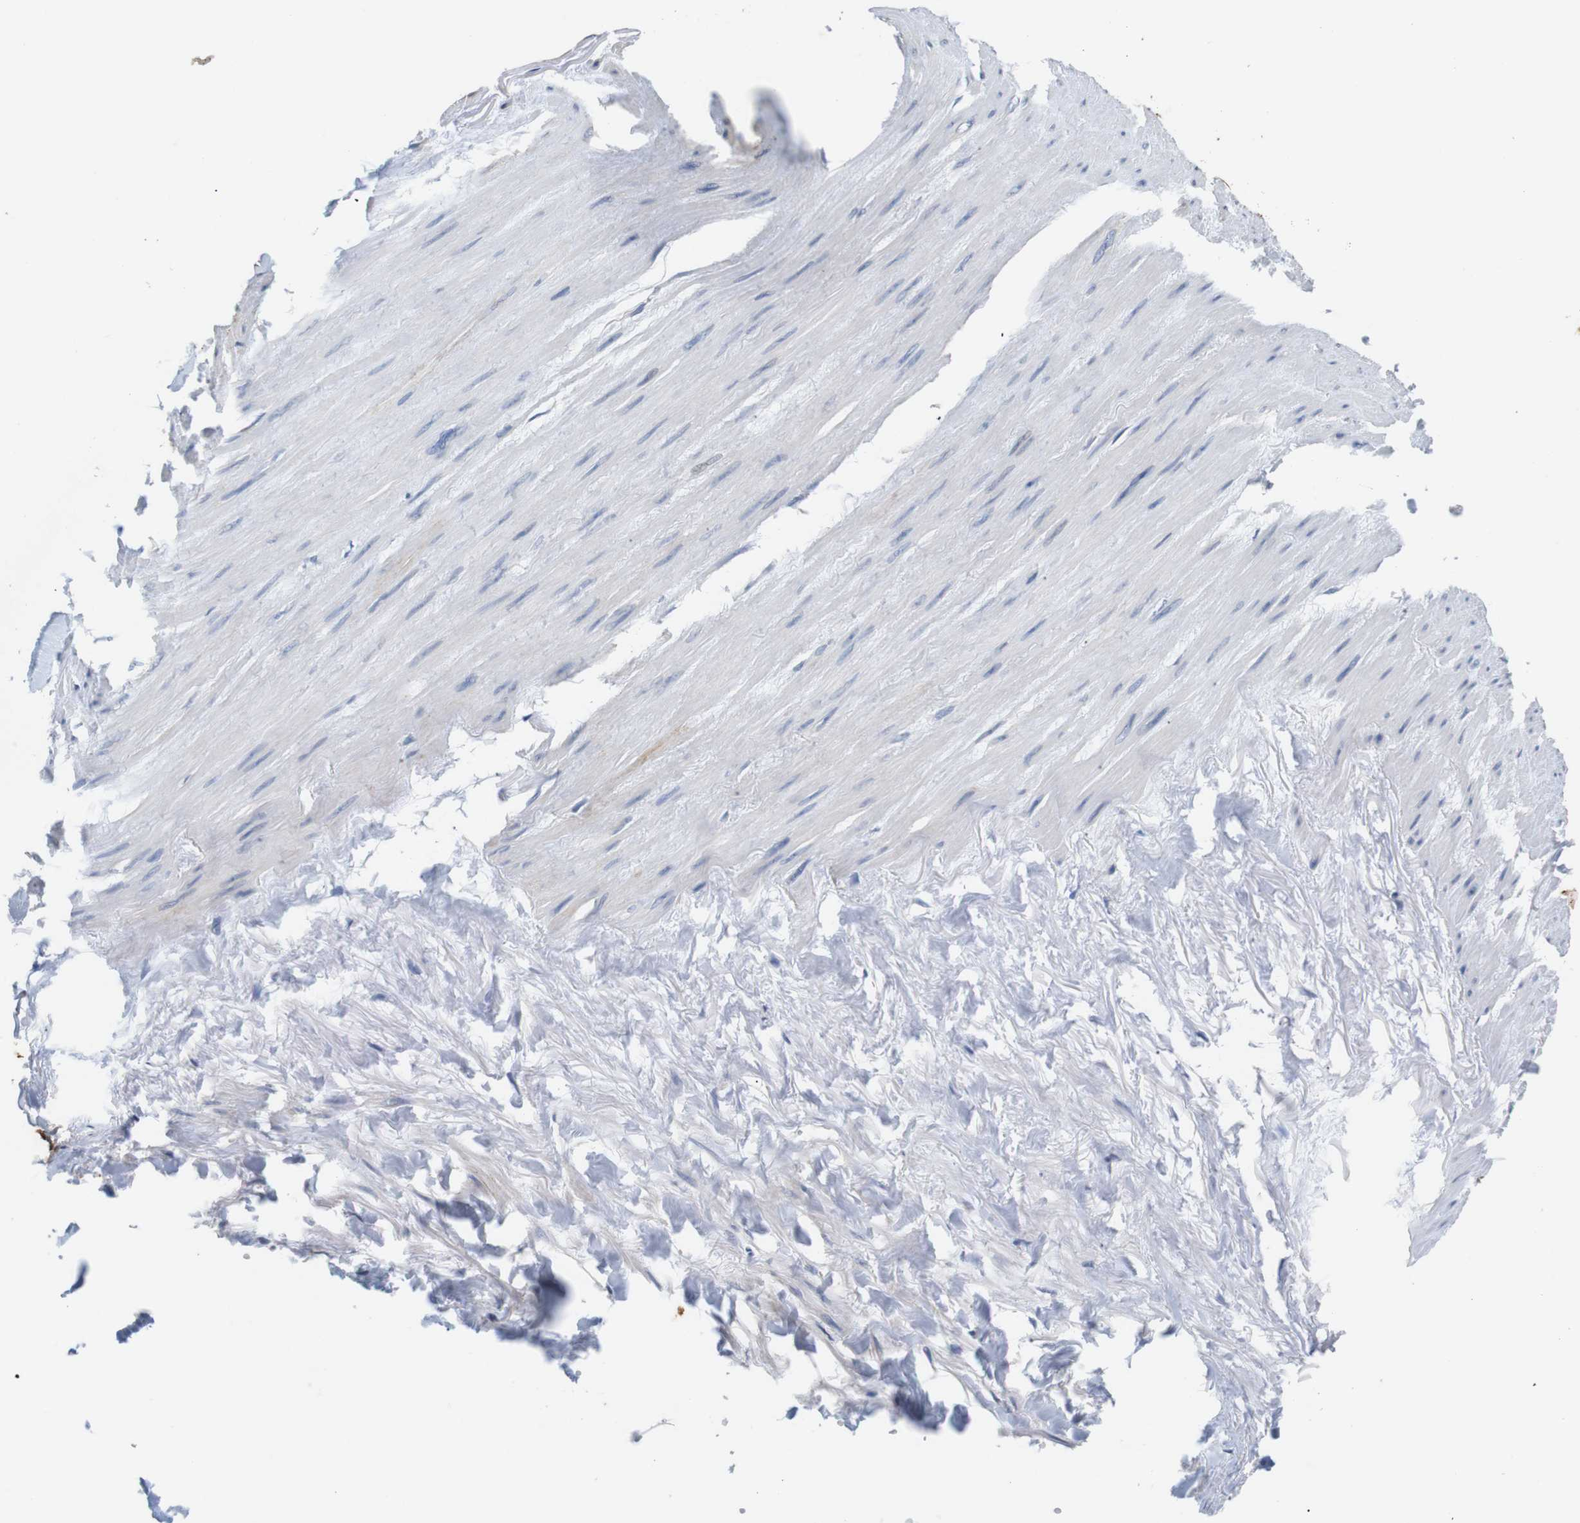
{"staining": {"intensity": "negative", "quantity": "none", "location": "none"}, "tissue": "adipose tissue", "cell_type": "Adipocytes", "image_type": "normal", "snomed": [{"axis": "morphology", "description": "Normal tissue, NOS"}, {"axis": "topography", "description": "Adipose tissue"}, {"axis": "topography", "description": "Peripheral nerve tissue"}], "caption": "A micrograph of human adipose tissue is negative for staining in adipocytes. Nuclei are stained in blue.", "gene": "ITGA5", "patient": {"sex": "male", "age": 52}}